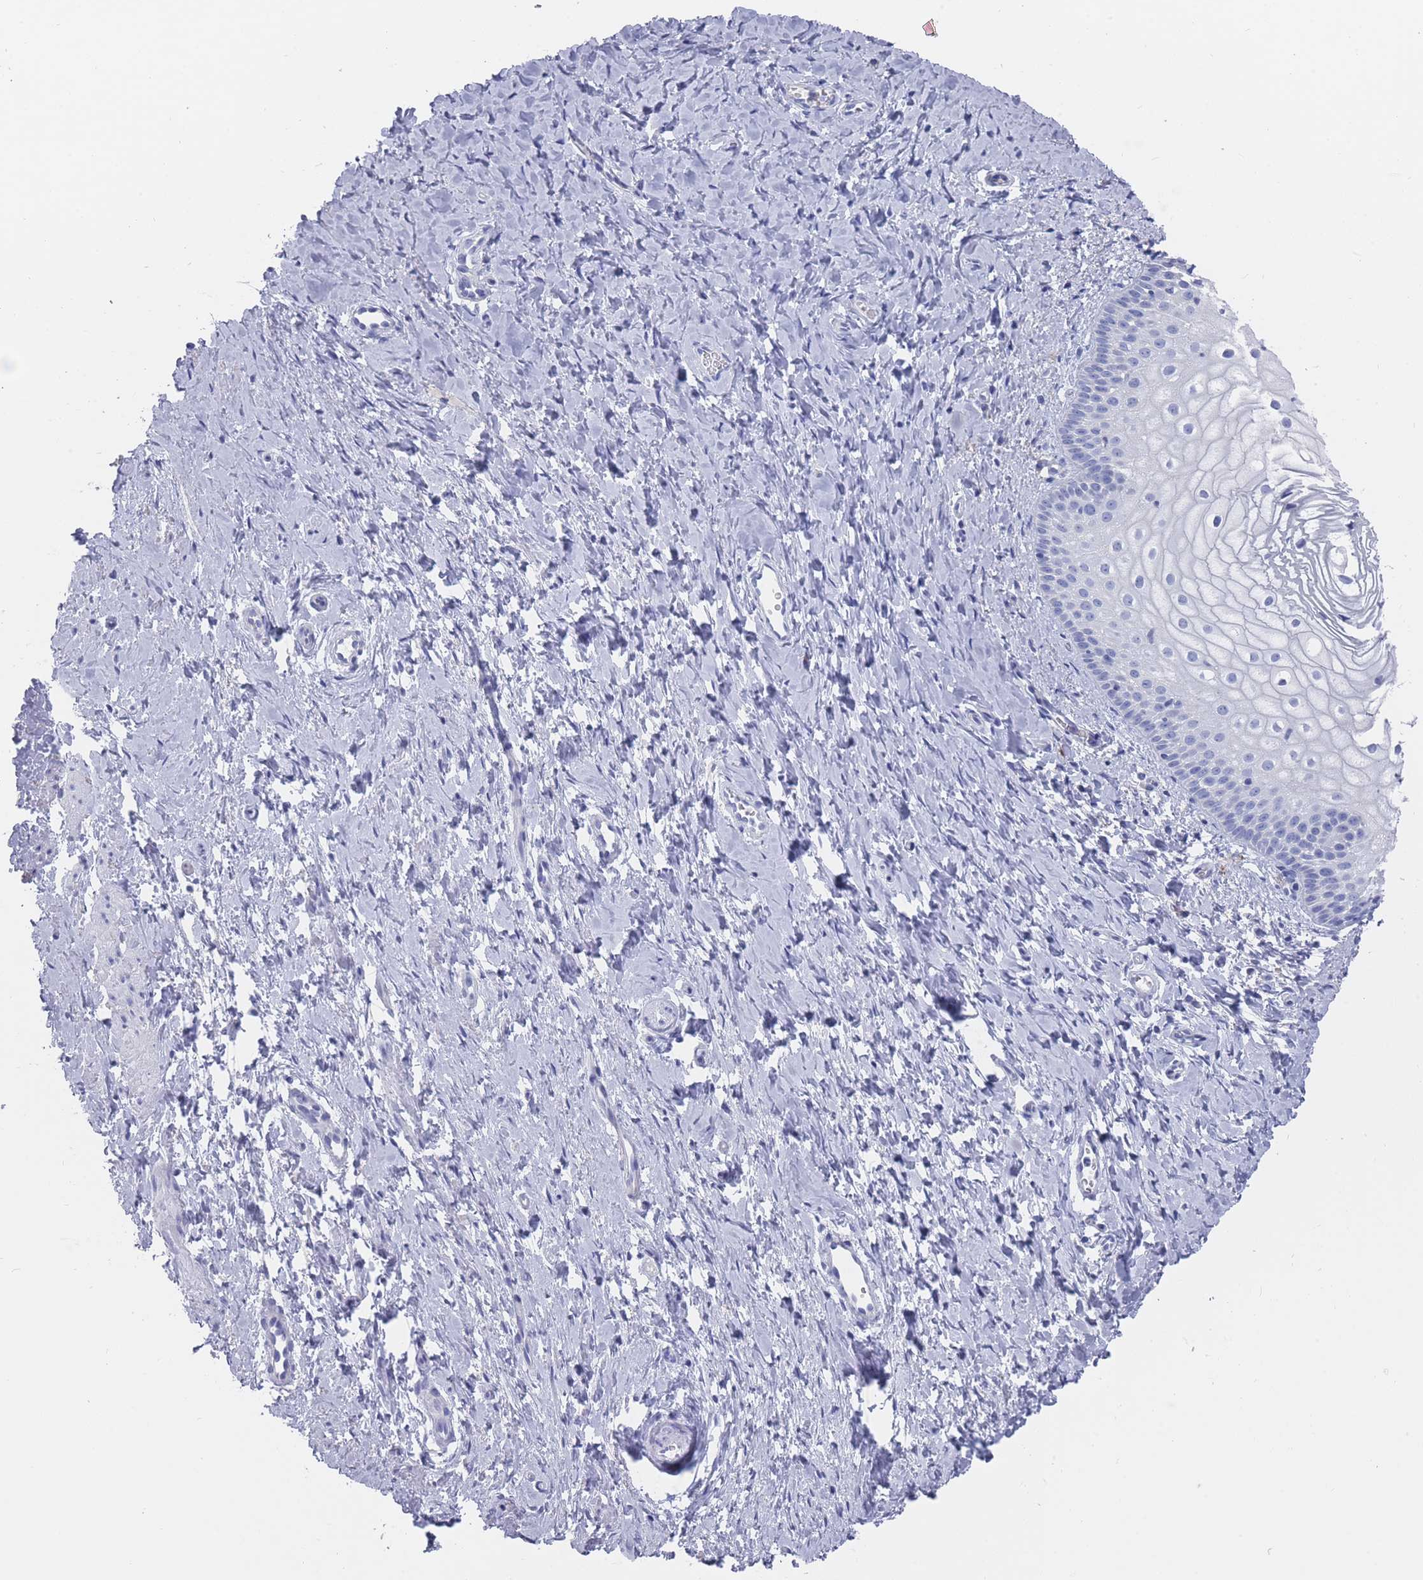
{"staining": {"intensity": "negative", "quantity": "none", "location": "none"}, "tissue": "vagina", "cell_type": "Squamous epithelial cells", "image_type": "normal", "snomed": [{"axis": "morphology", "description": "Normal tissue, NOS"}, {"axis": "topography", "description": "Vagina"}], "caption": "Immunohistochemistry (IHC) of benign vagina demonstrates no staining in squamous epithelial cells. (Immunohistochemistry, brightfield microscopy, high magnification).", "gene": "ST8SIA5", "patient": {"sex": "female", "age": 56}}